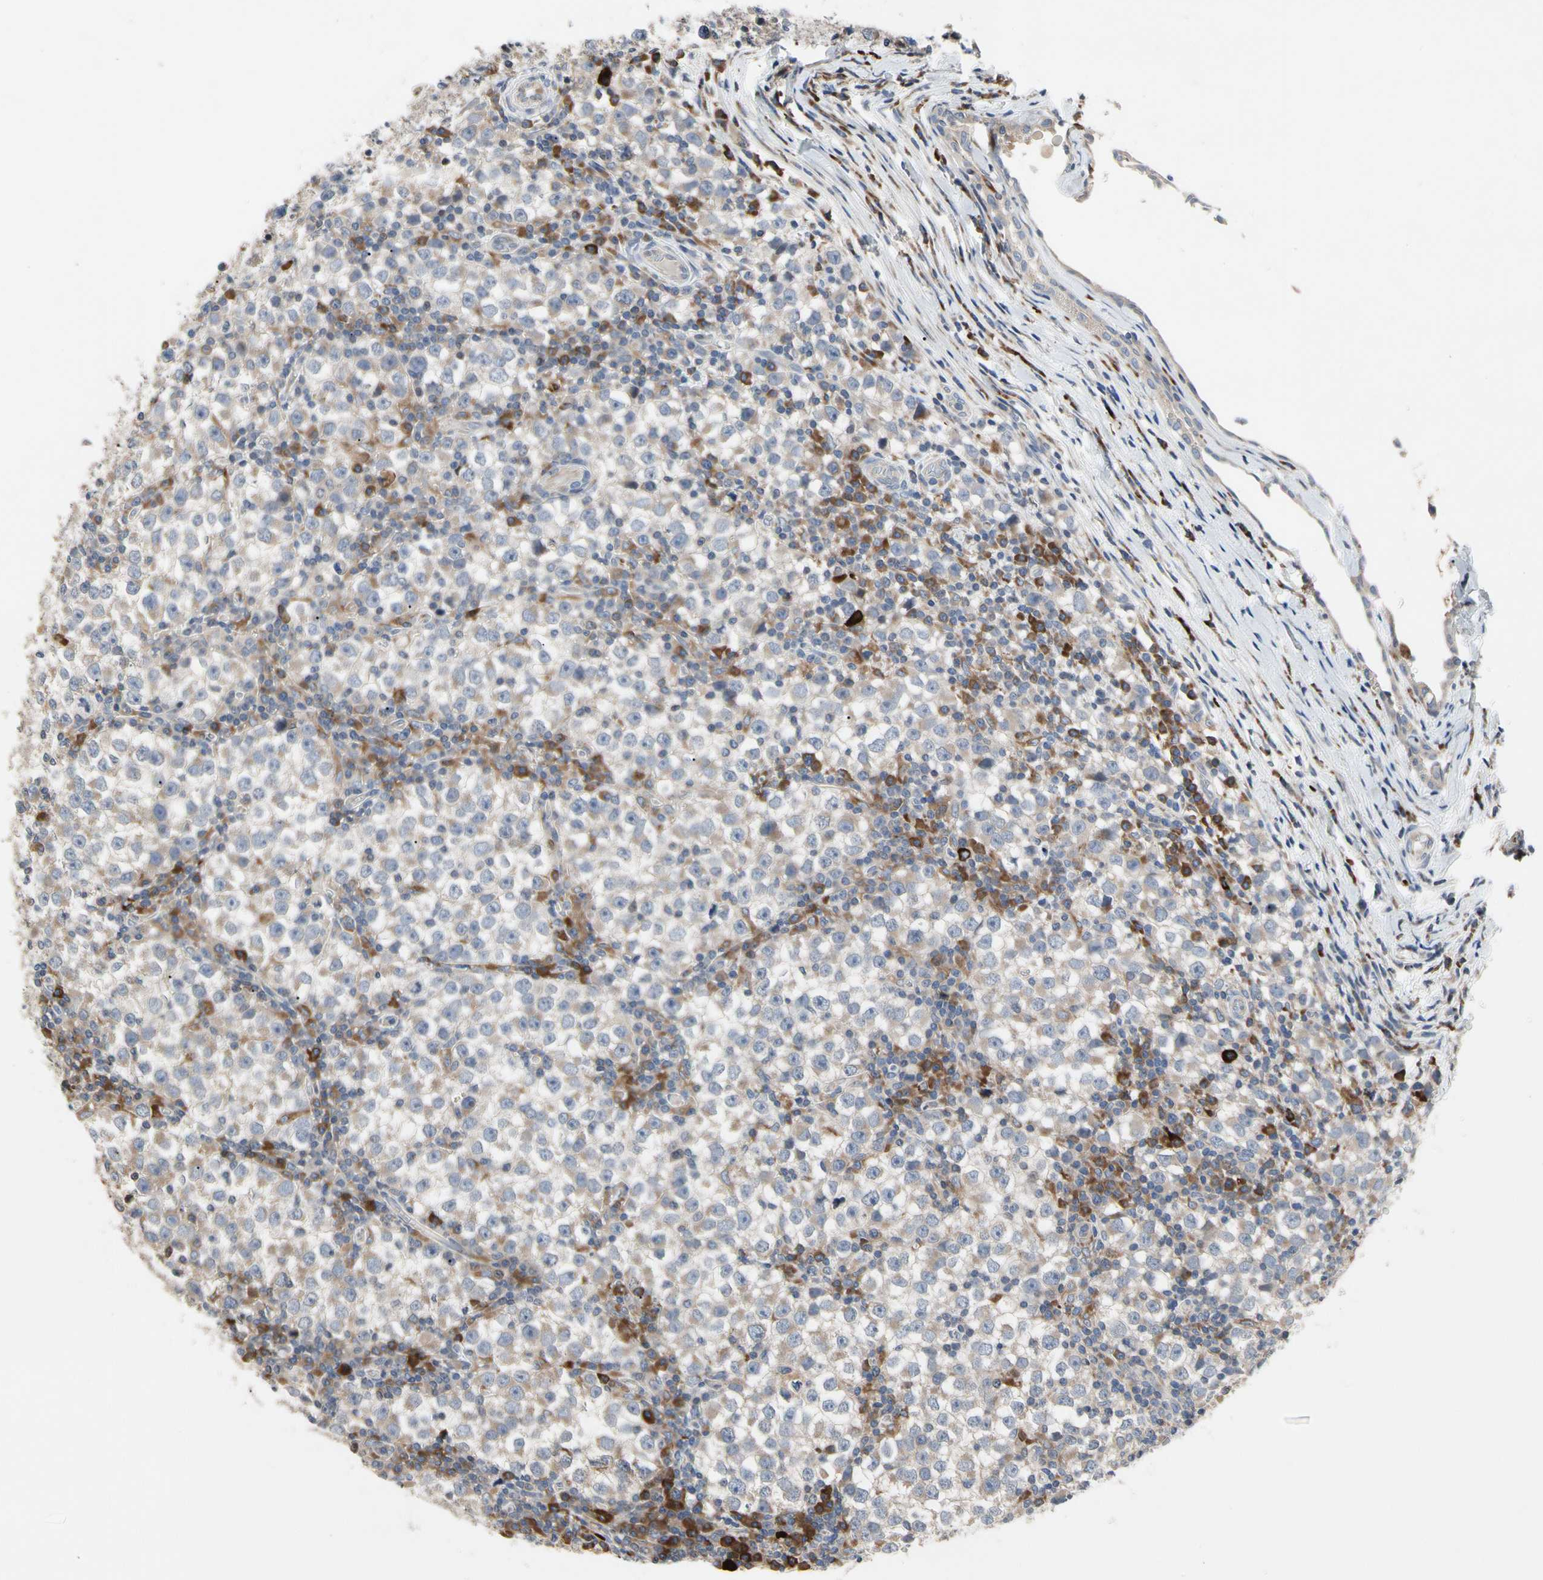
{"staining": {"intensity": "weak", "quantity": ">75%", "location": "cytoplasmic/membranous"}, "tissue": "testis cancer", "cell_type": "Tumor cells", "image_type": "cancer", "snomed": [{"axis": "morphology", "description": "Seminoma, NOS"}, {"axis": "topography", "description": "Testis"}], "caption": "An IHC photomicrograph of neoplastic tissue is shown. Protein staining in brown labels weak cytoplasmic/membranous positivity in seminoma (testis) within tumor cells.", "gene": "MMEL1", "patient": {"sex": "male", "age": 65}}